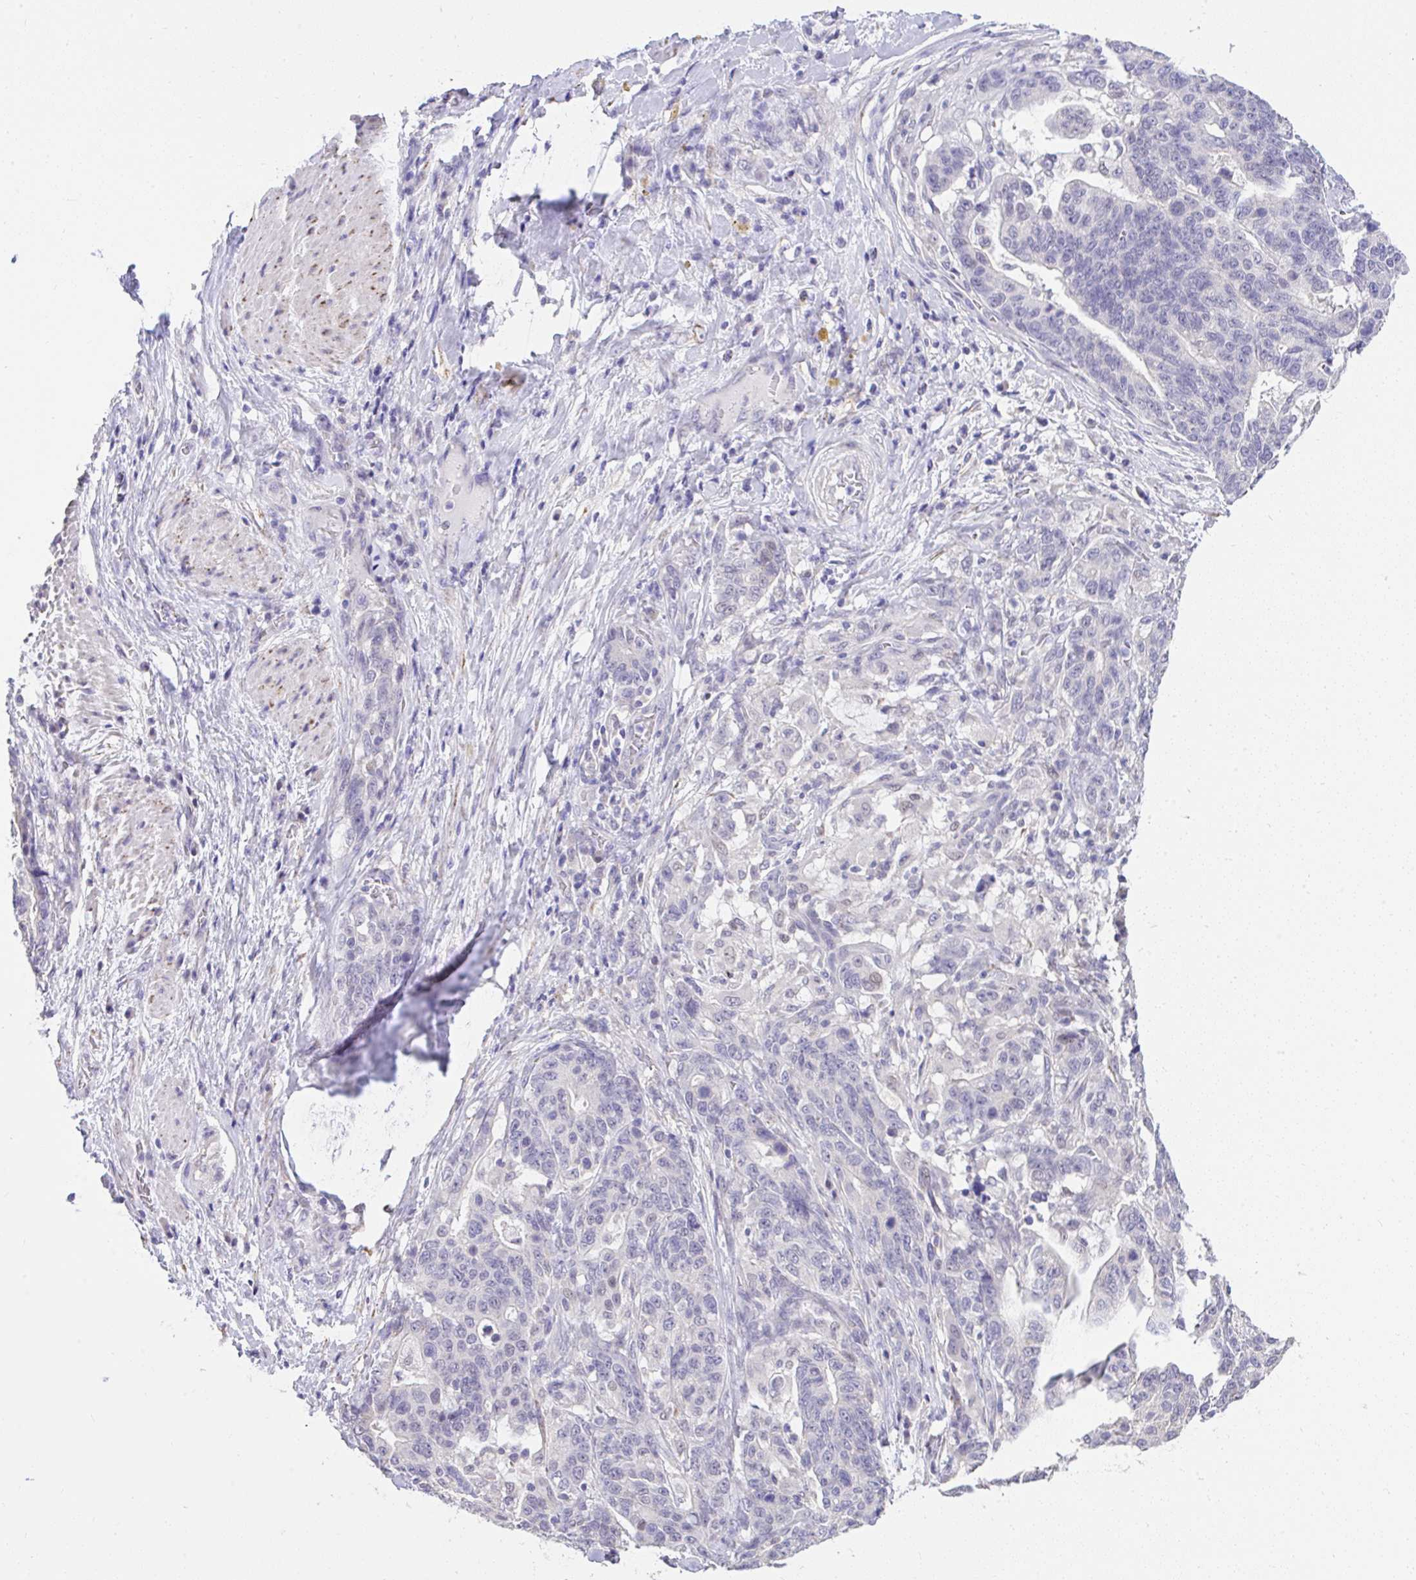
{"staining": {"intensity": "negative", "quantity": "none", "location": "none"}, "tissue": "stomach cancer", "cell_type": "Tumor cells", "image_type": "cancer", "snomed": [{"axis": "morphology", "description": "Normal tissue, NOS"}, {"axis": "morphology", "description": "Adenocarcinoma, NOS"}, {"axis": "topography", "description": "Stomach"}], "caption": "The photomicrograph shows no staining of tumor cells in stomach cancer.", "gene": "CTU1", "patient": {"sex": "female", "age": 64}}